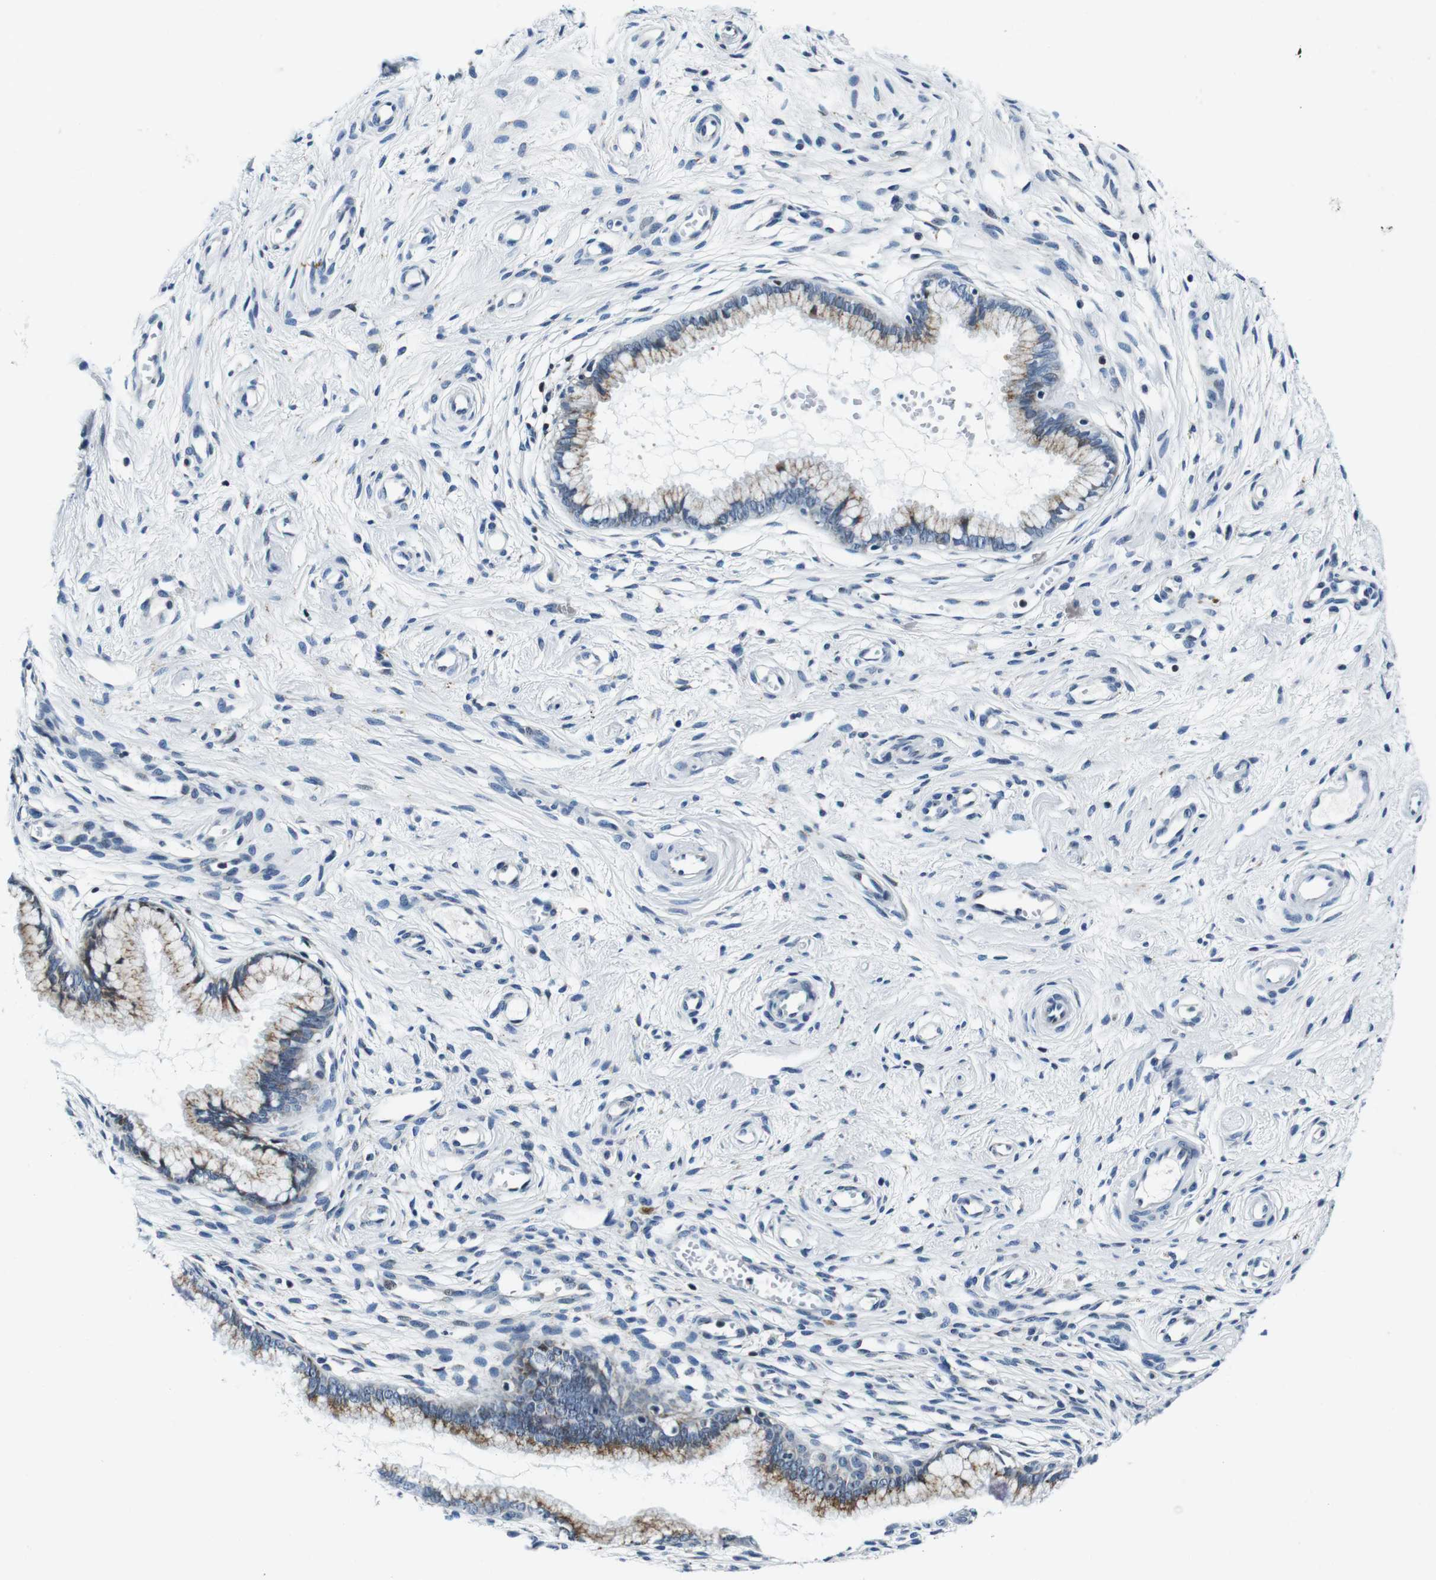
{"staining": {"intensity": "moderate", "quantity": "25%-75%", "location": "cytoplasmic/membranous"}, "tissue": "cervix", "cell_type": "Glandular cells", "image_type": "normal", "snomed": [{"axis": "morphology", "description": "Normal tissue, NOS"}, {"axis": "topography", "description": "Cervix"}], "caption": "A medium amount of moderate cytoplasmic/membranous positivity is identified in approximately 25%-75% of glandular cells in benign cervix. (DAB = brown stain, brightfield microscopy at high magnification).", "gene": "FAR2", "patient": {"sex": "female", "age": 65}}